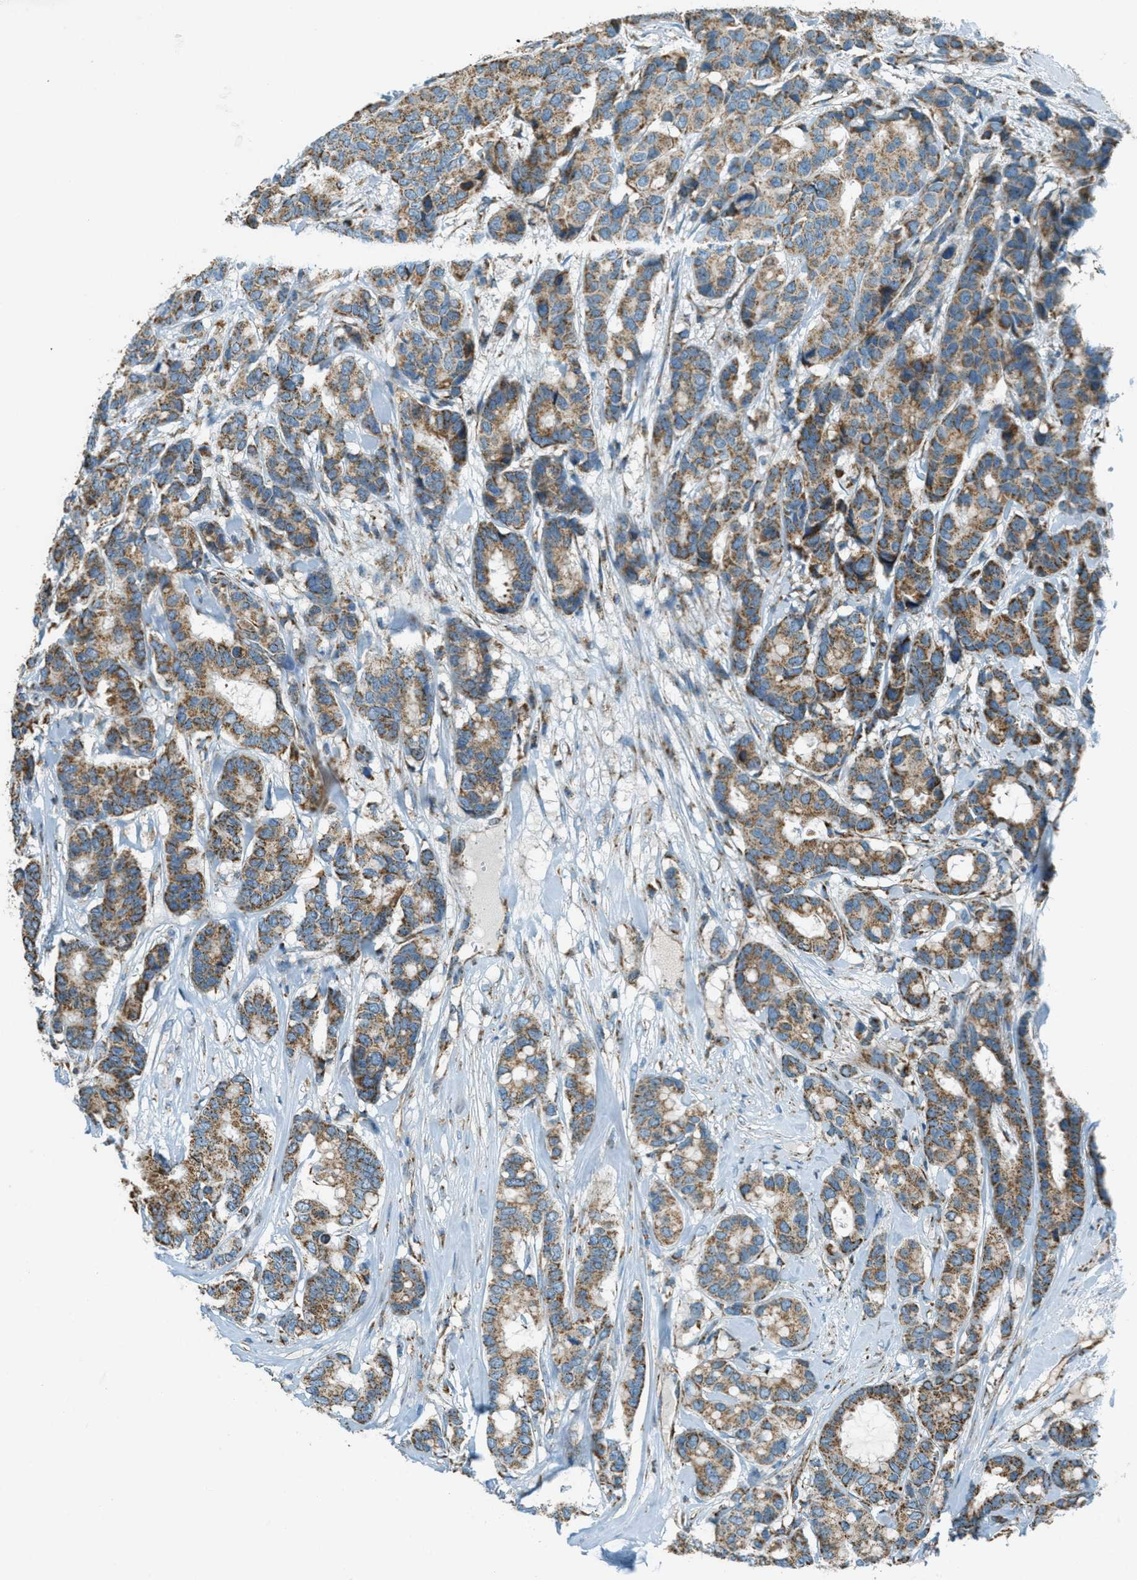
{"staining": {"intensity": "moderate", "quantity": ">75%", "location": "cytoplasmic/membranous"}, "tissue": "breast cancer", "cell_type": "Tumor cells", "image_type": "cancer", "snomed": [{"axis": "morphology", "description": "Duct carcinoma"}, {"axis": "topography", "description": "Breast"}], "caption": "Moderate cytoplasmic/membranous positivity for a protein is present in about >75% of tumor cells of infiltrating ductal carcinoma (breast) using IHC.", "gene": "CHST15", "patient": {"sex": "female", "age": 87}}